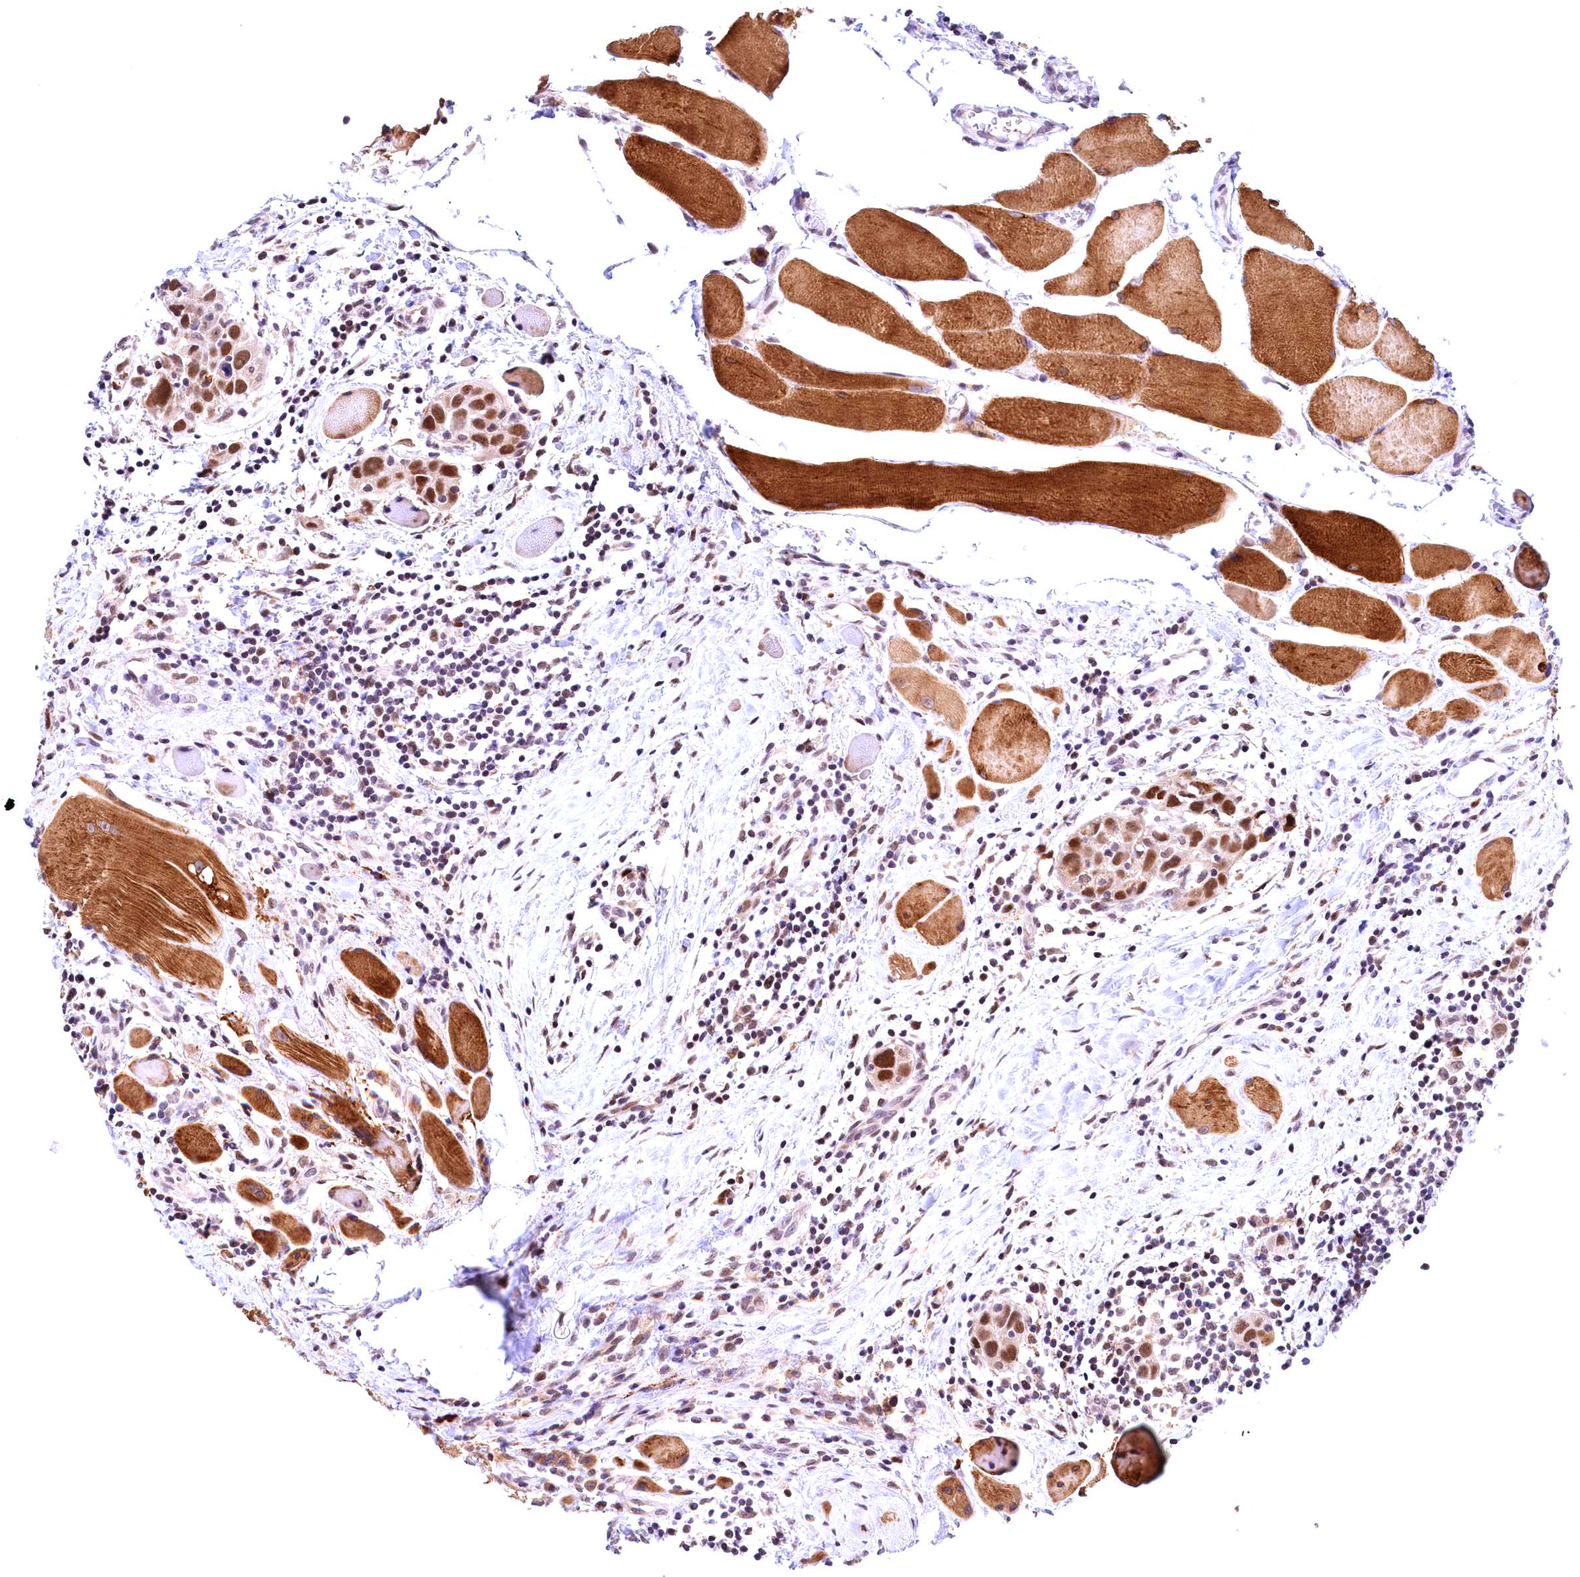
{"staining": {"intensity": "moderate", "quantity": ">75%", "location": "nuclear"}, "tissue": "head and neck cancer", "cell_type": "Tumor cells", "image_type": "cancer", "snomed": [{"axis": "morphology", "description": "Squamous cell carcinoma, NOS"}, {"axis": "topography", "description": "Oral tissue"}, {"axis": "topography", "description": "Head-Neck"}], "caption": "DAB immunohistochemical staining of head and neck squamous cell carcinoma exhibits moderate nuclear protein positivity in about >75% of tumor cells. (DAB IHC with brightfield microscopy, high magnification).", "gene": "FBXO45", "patient": {"sex": "female", "age": 50}}